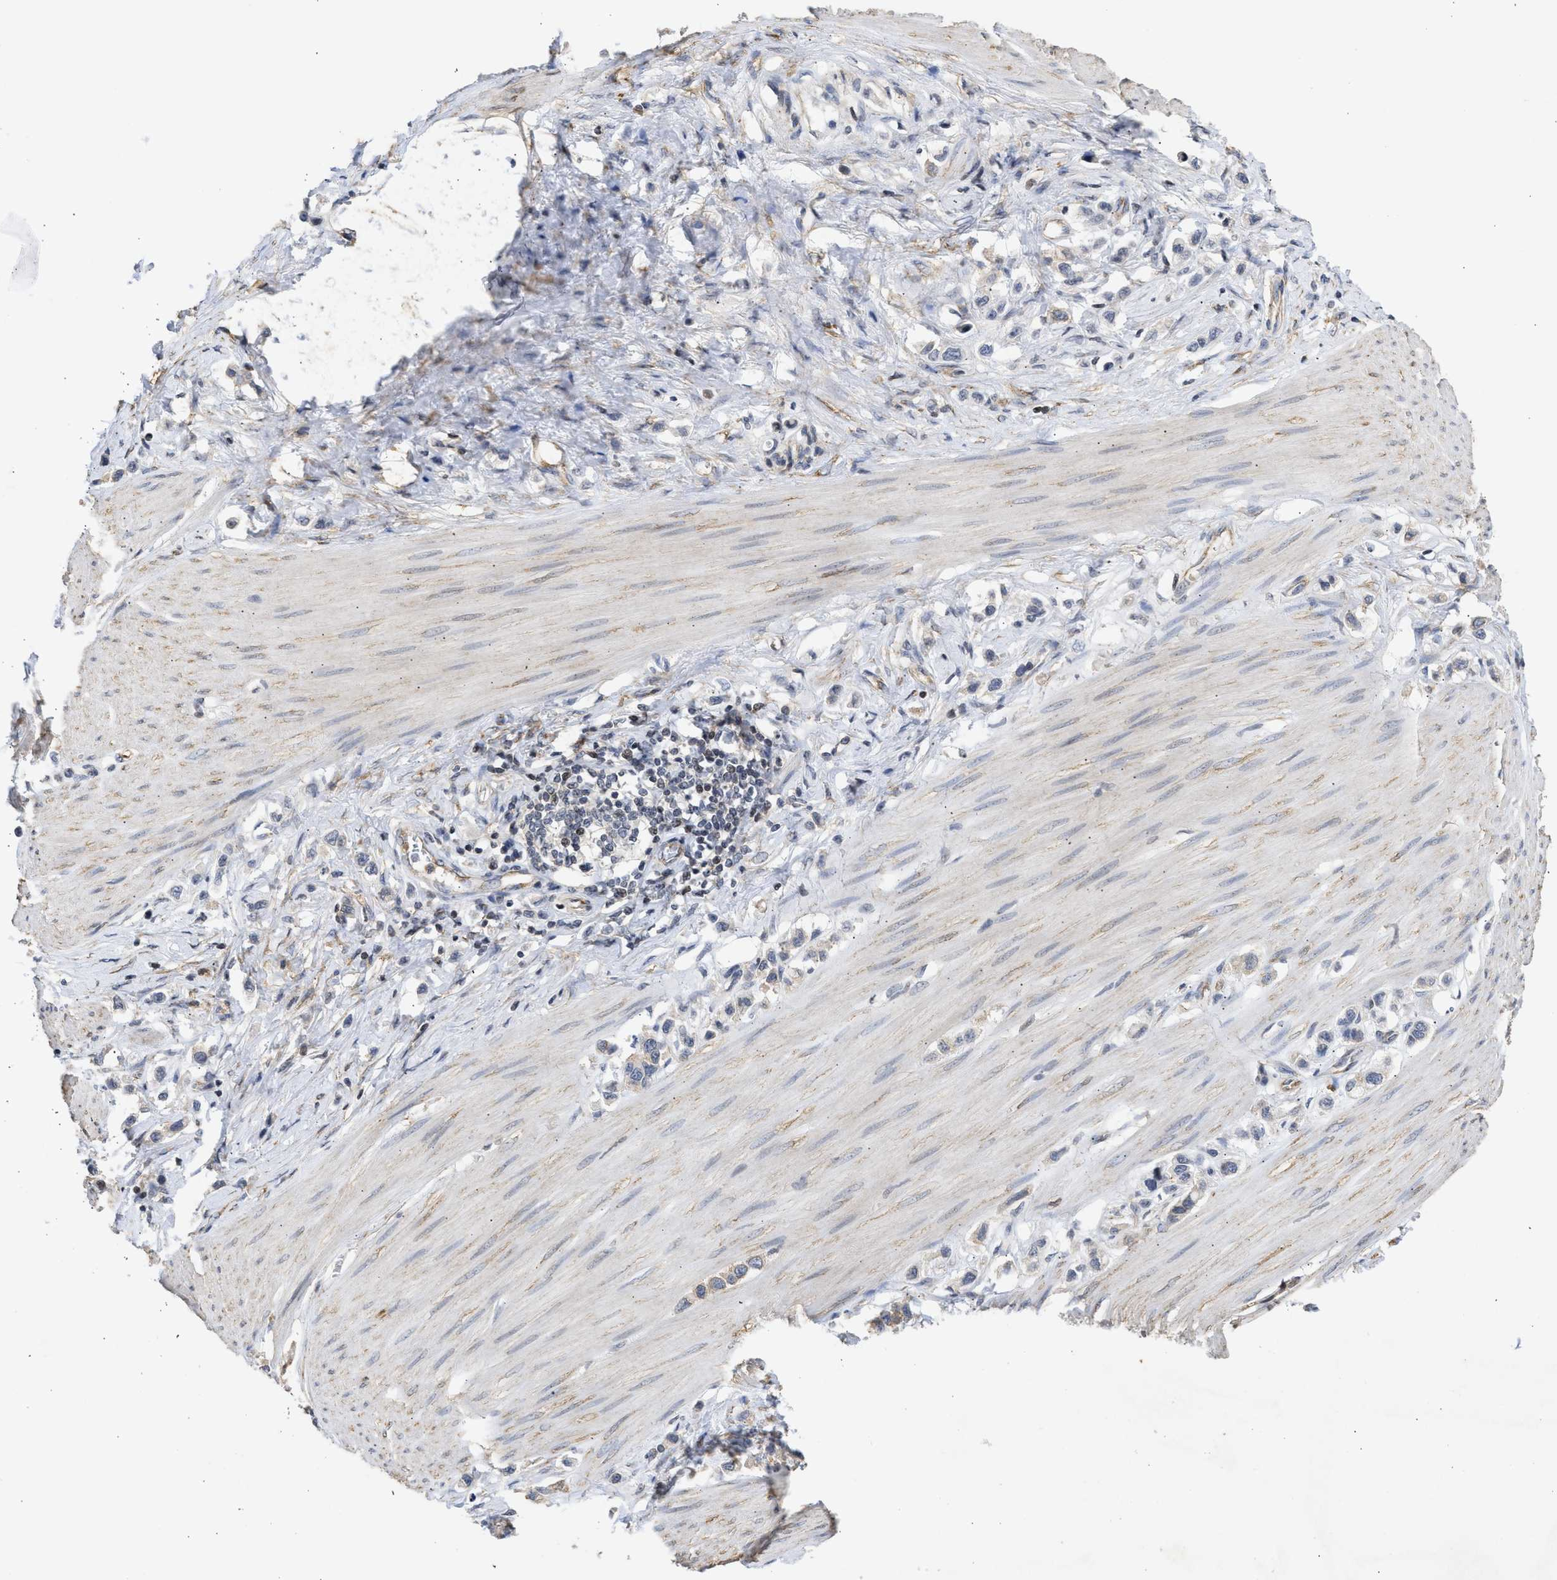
{"staining": {"intensity": "negative", "quantity": "none", "location": "none"}, "tissue": "stomach cancer", "cell_type": "Tumor cells", "image_type": "cancer", "snomed": [{"axis": "morphology", "description": "Adenocarcinoma, NOS"}, {"axis": "topography", "description": "Stomach"}], "caption": "Stomach adenocarcinoma was stained to show a protein in brown. There is no significant expression in tumor cells.", "gene": "ENSG00000142539", "patient": {"sex": "female", "age": 65}}